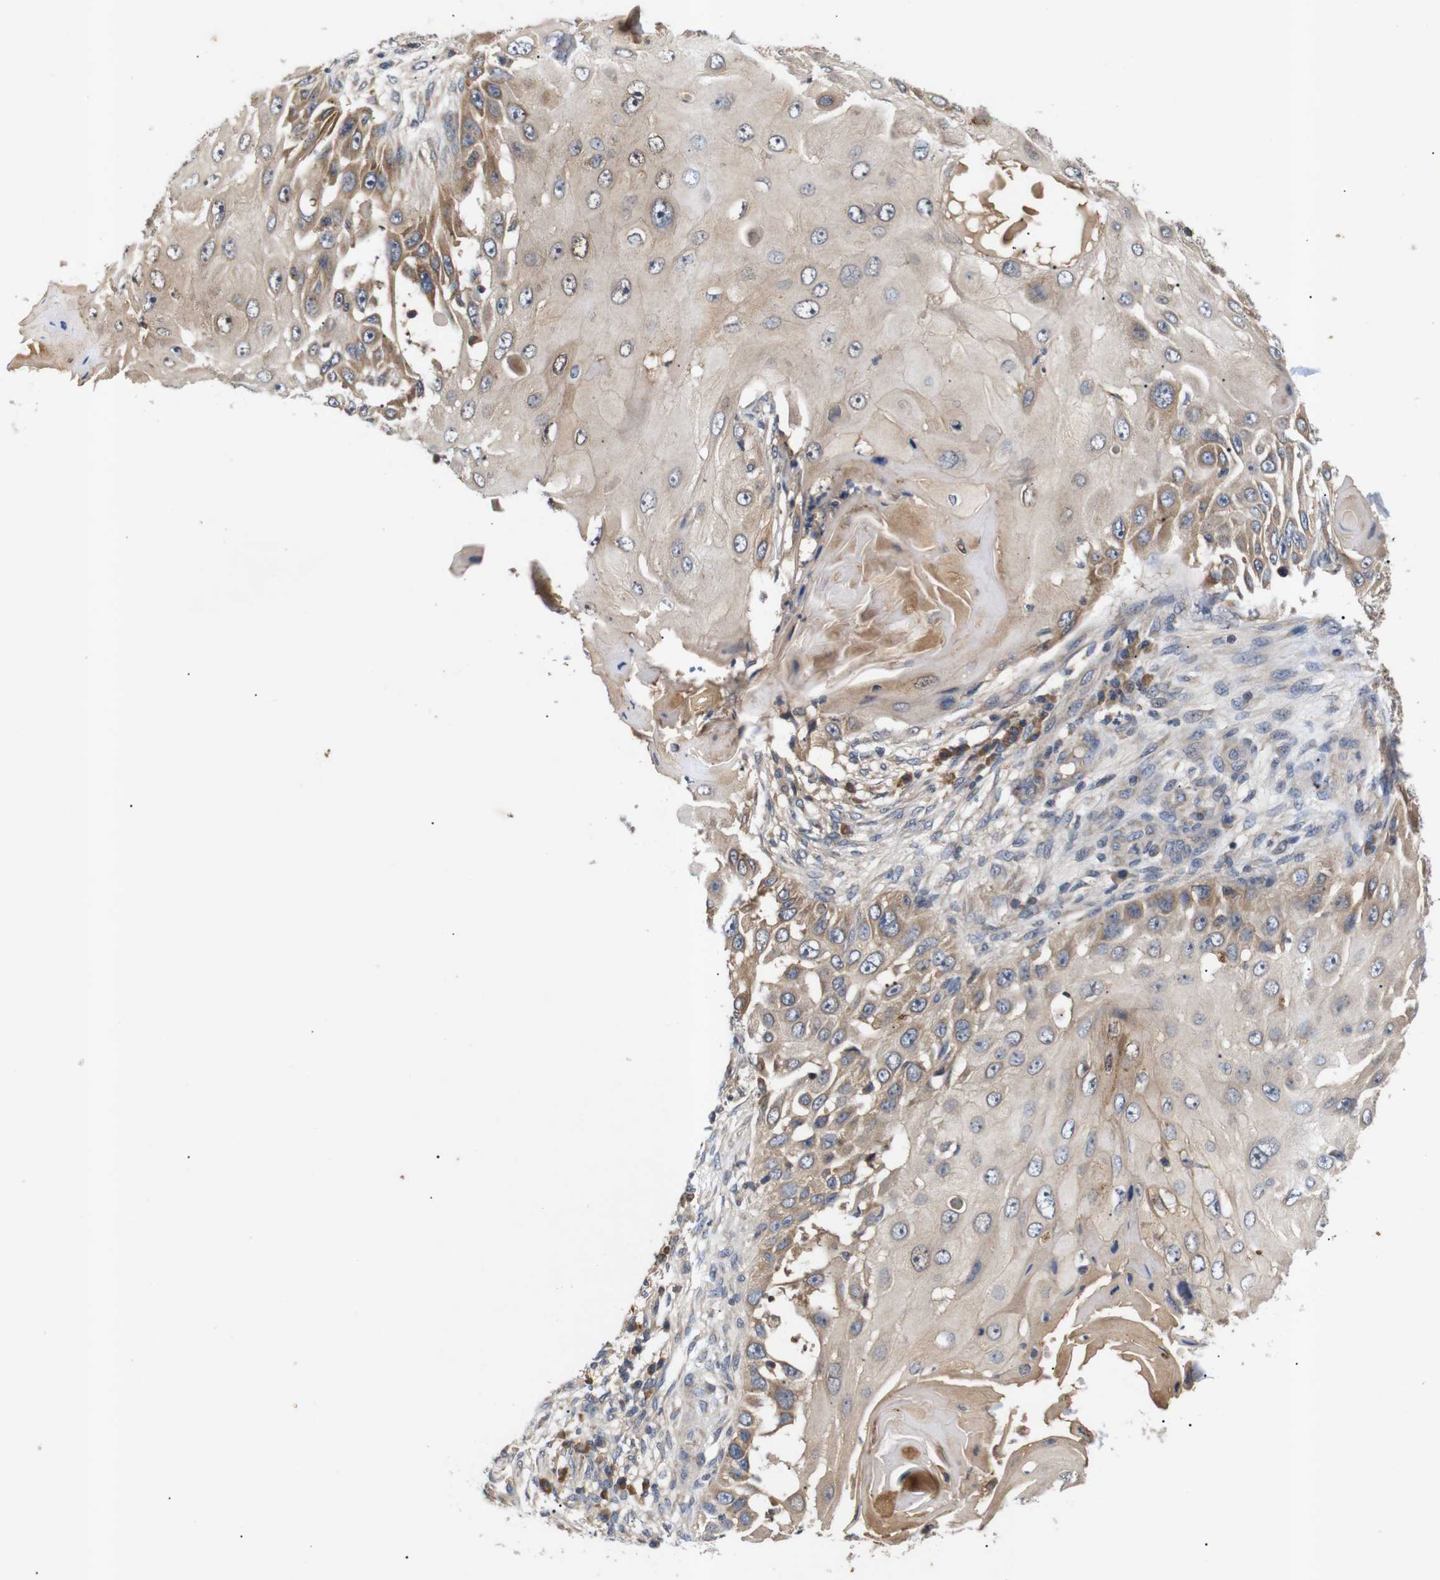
{"staining": {"intensity": "moderate", "quantity": ">75%", "location": "cytoplasmic/membranous"}, "tissue": "skin cancer", "cell_type": "Tumor cells", "image_type": "cancer", "snomed": [{"axis": "morphology", "description": "Squamous cell carcinoma, NOS"}, {"axis": "topography", "description": "Skin"}], "caption": "Skin squamous cell carcinoma was stained to show a protein in brown. There is medium levels of moderate cytoplasmic/membranous expression in approximately >75% of tumor cells.", "gene": "RIPK1", "patient": {"sex": "female", "age": 44}}